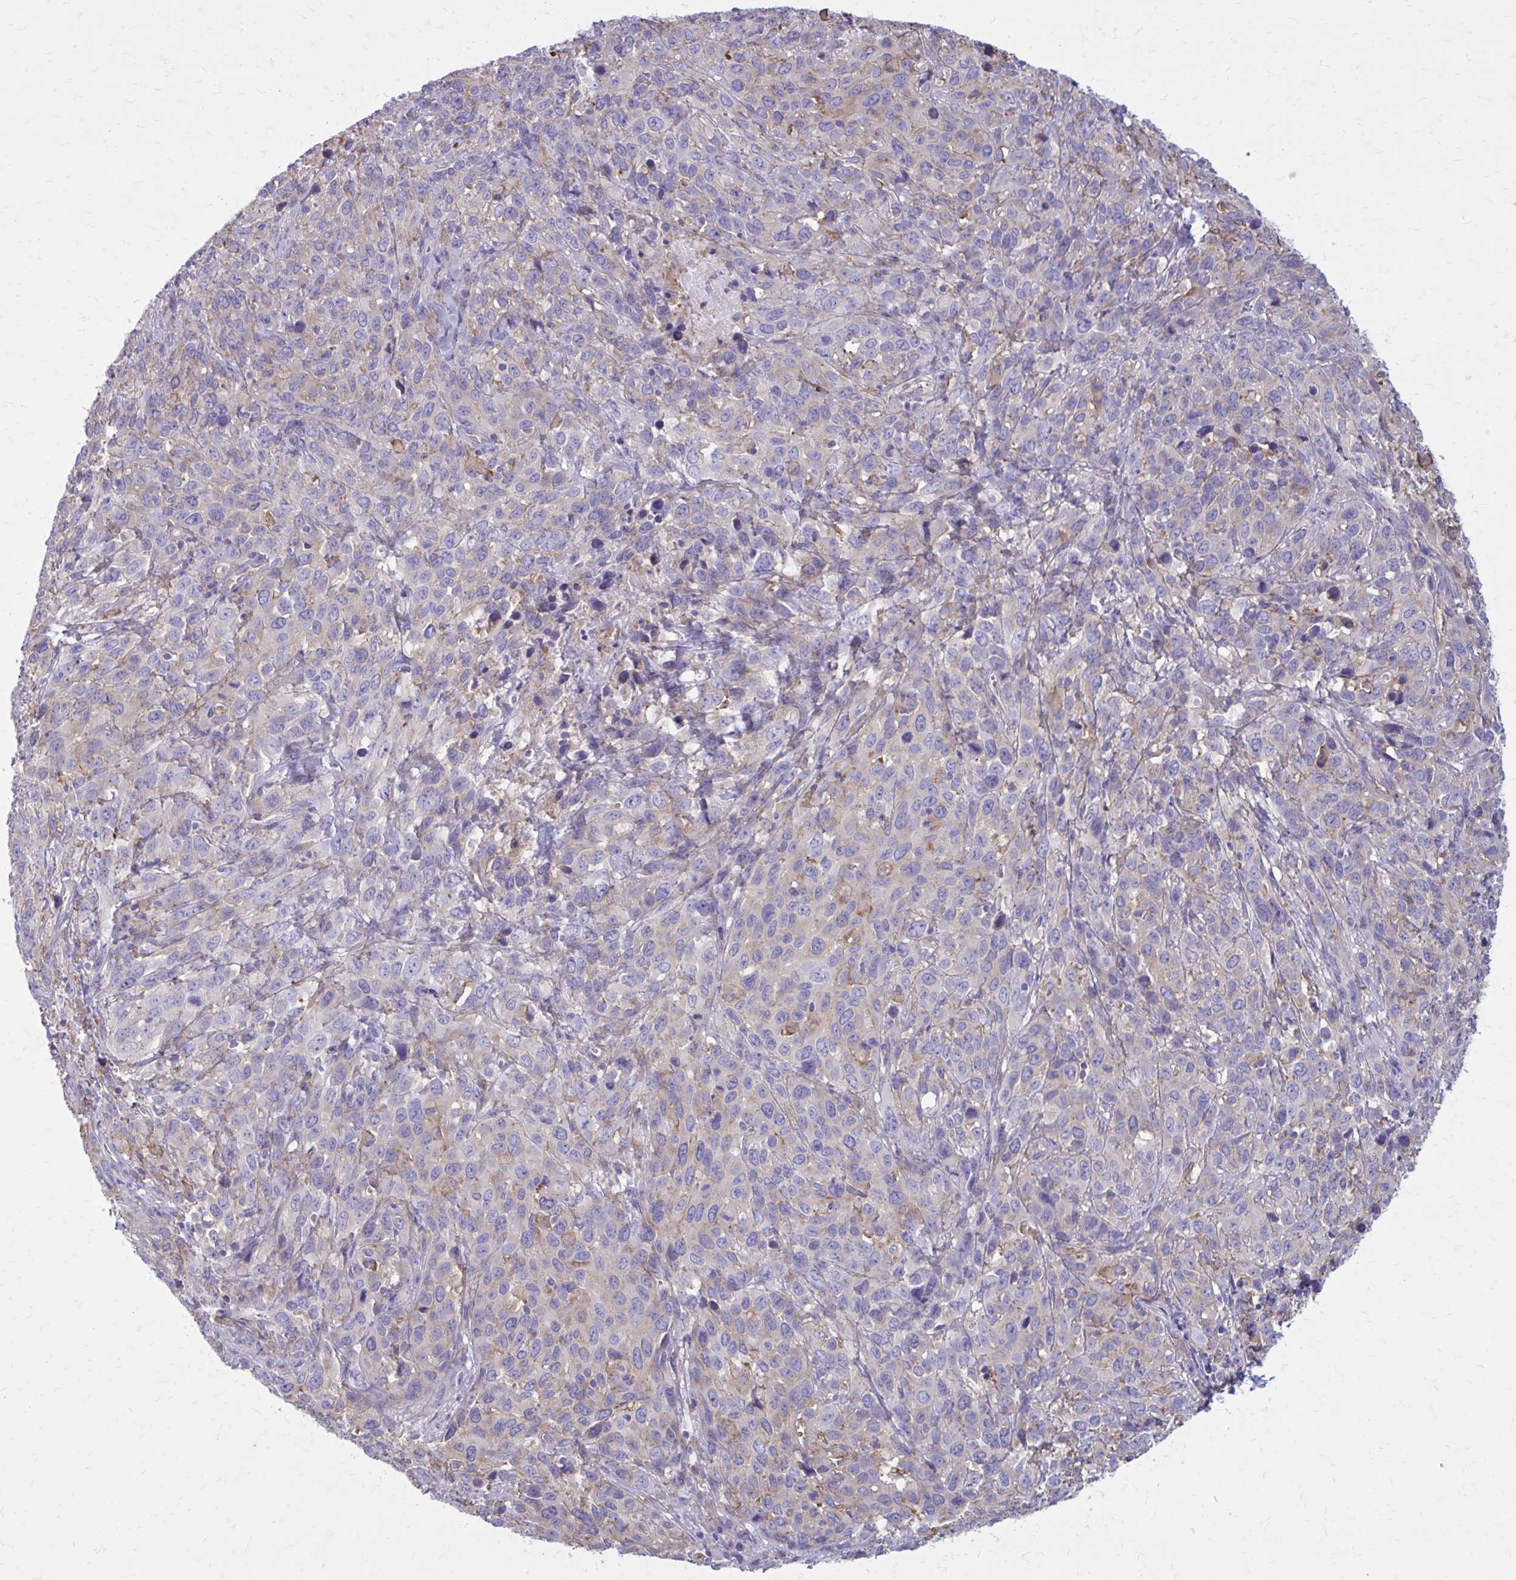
{"staining": {"intensity": "weak", "quantity": "<25%", "location": "cytoplasmic/membranous"}, "tissue": "cervical cancer", "cell_type": "Tumor cells", "image_type": "cancer", "snomed": [{"axis": "morphology", "description": "Normal tissue, NOS"}, {"axis": "morphology", "description": "Squamous cell carcinoma, NOS"}, {"axis": "topography", "description": "Cervix"}], "caption": "The IHC histopathology image has no significant positivity in tumor cells of squamous cell carcinoma (cervical) tissue.", "gene": "CLTA", "patient": {"sex": "female", "age": 51}}